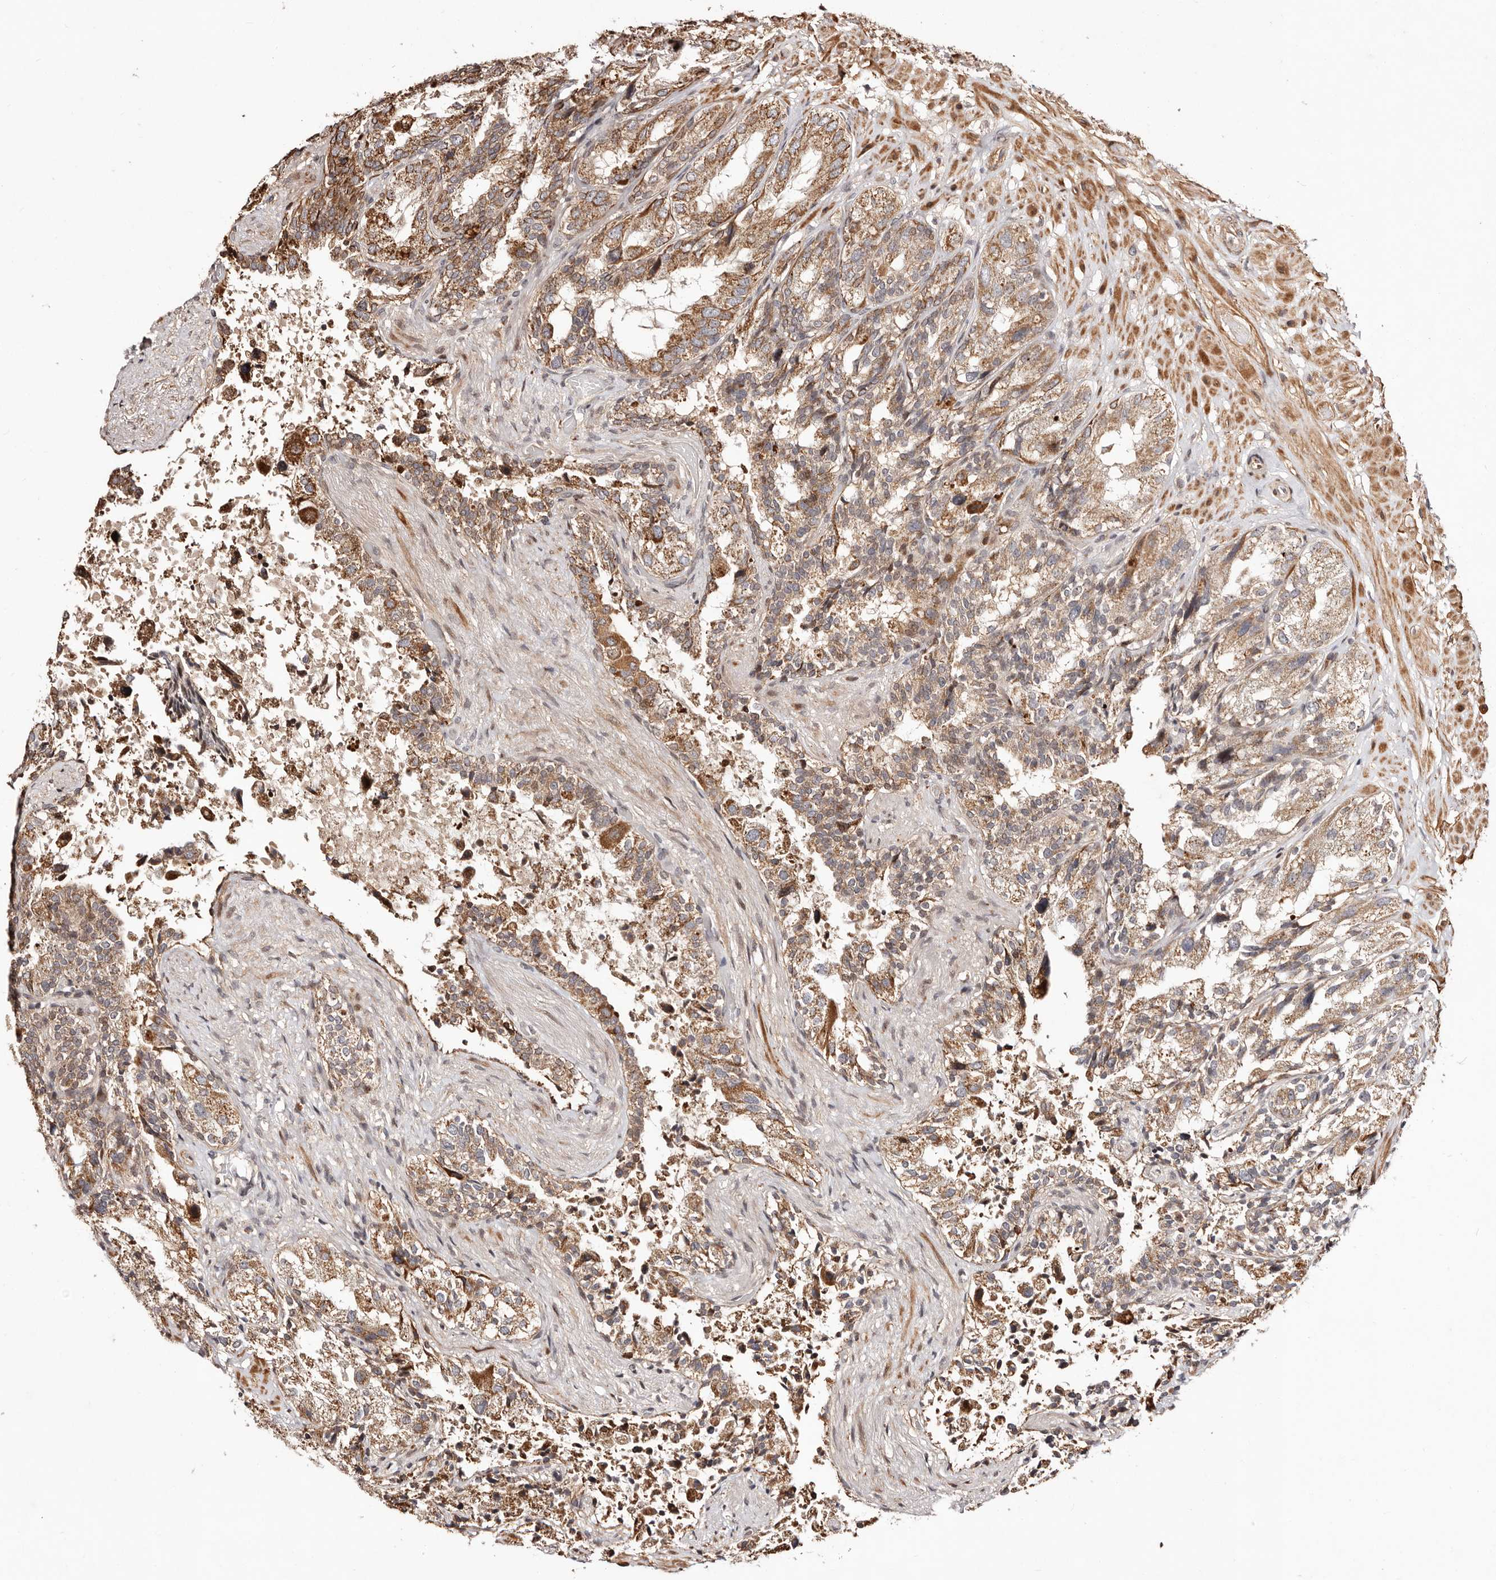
{"staining": {"intensity": "moderate", "quantity": ">75%", "location": "cytoplasmic/membranous"}, "tissue": "seminal vesicle", "cell_type": "Glandular cells", "image_type": "normal", "snomed": [{"axis": "morphology", "description": "Normal tissue, NOS"}, {"axis": "topography", "description": "Seminal veicle"}, {"axis": "topography", "description": "Peripheral nerve tissue"}], "caption": "Immunohistochemical staining of normal human seminal vesicle displays >75% levels of moderate cytoplasmic/membranous protein positivity in about >75% of glandular cells. (Stains: DAB (3,3'-diaminobenzidine) in brown, nuclei in blue, Microscopy: brightfield microscopy at high magnification).", "gene": "HIVEP3", "patient": {"sex": "male", "age": 63}}